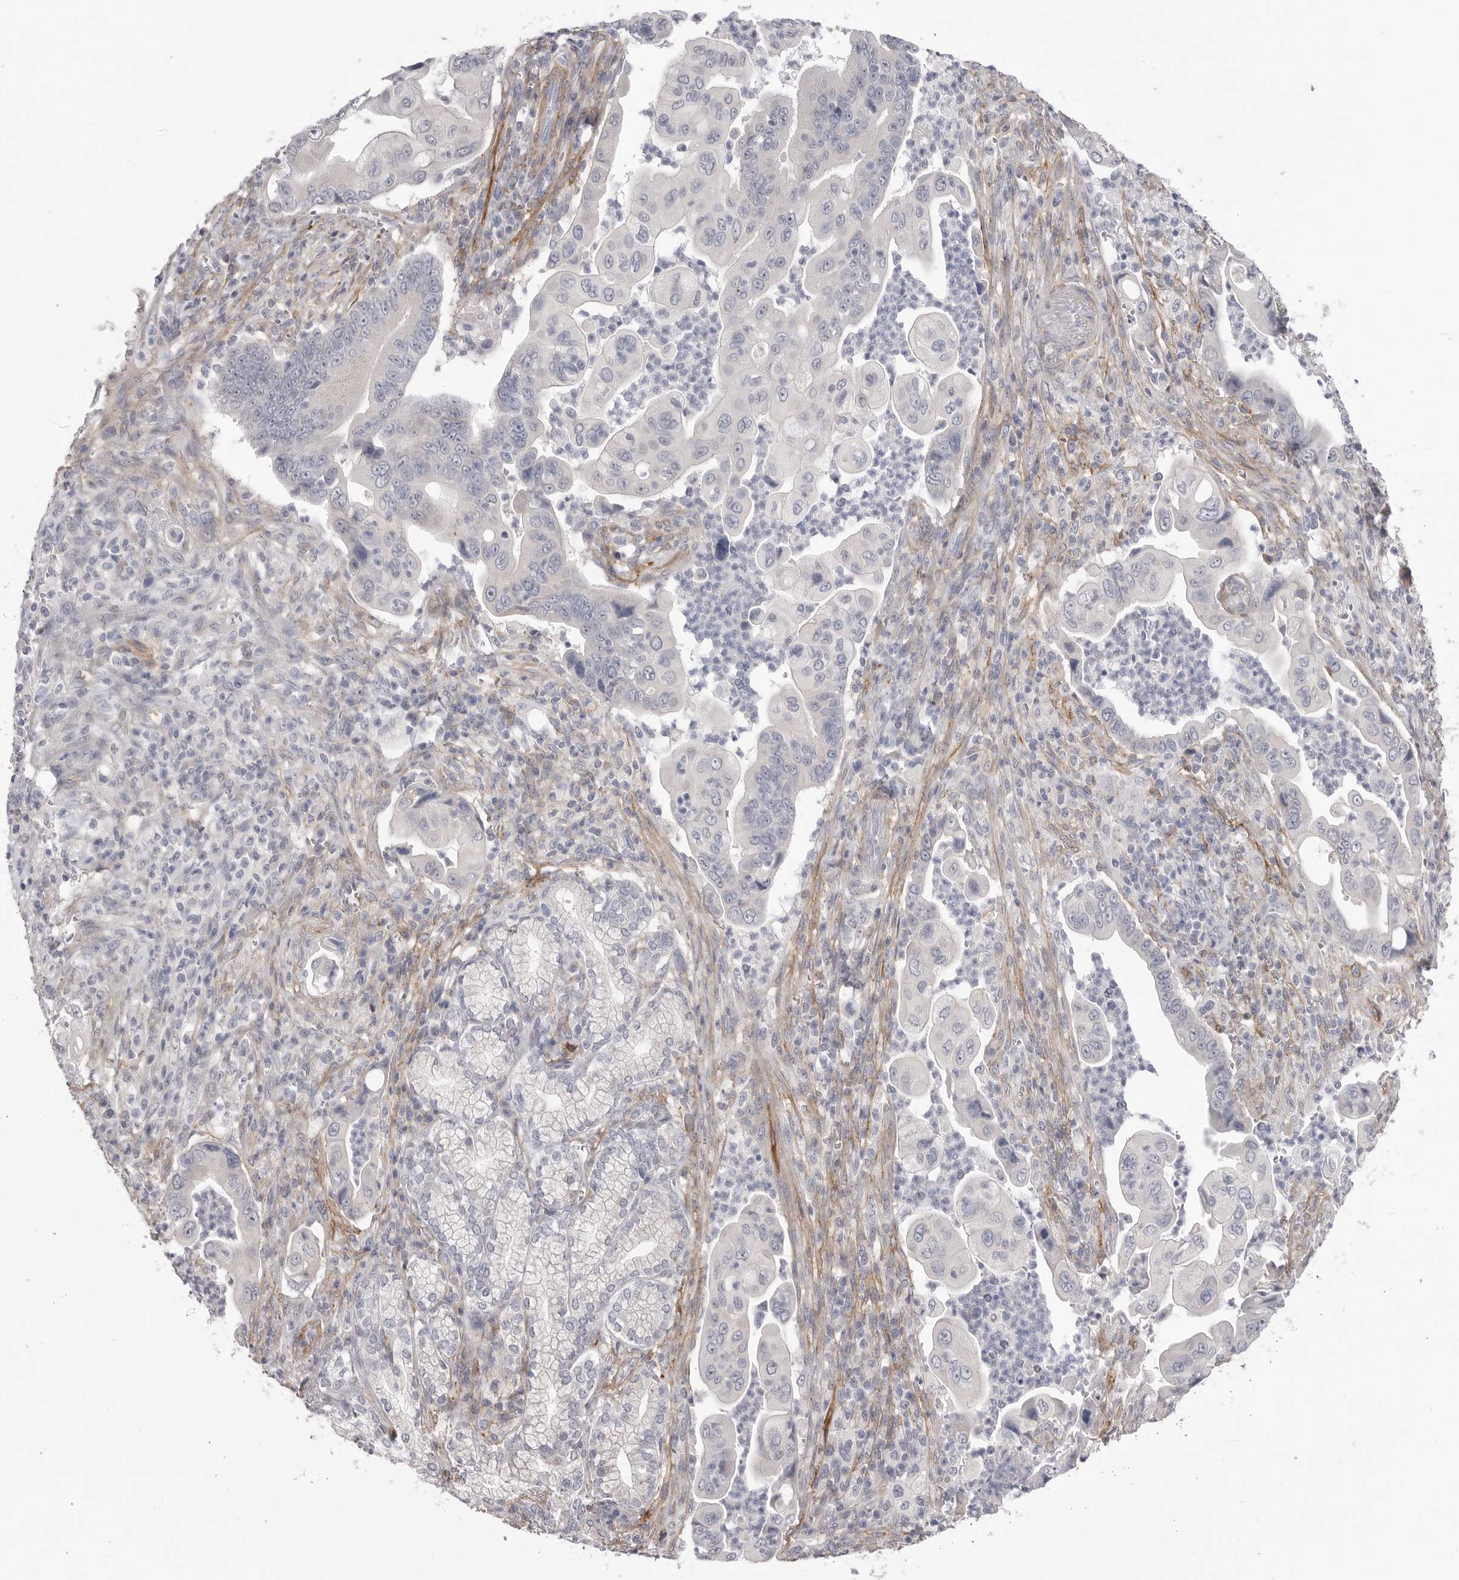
{"staining": {"intensity": "negative", "quantity": "none", "location": "none"}, "tissue": "pancreatic cancer", "cell_type": "Tumor cells", "image_type": "cancer", "snomed": [{"axis": "morphology", "description": "Adenocarcinoma, NOS"}, {"axis": "topography", "description": "Pancreas"}], "caption": "Photomicrograph shows no protein positivity in tumor cells of pancreatic cancer (adenocarcinoma) tissue.", "gene": "AKAP12", "patient": {"sex": "male", "age": 78}}